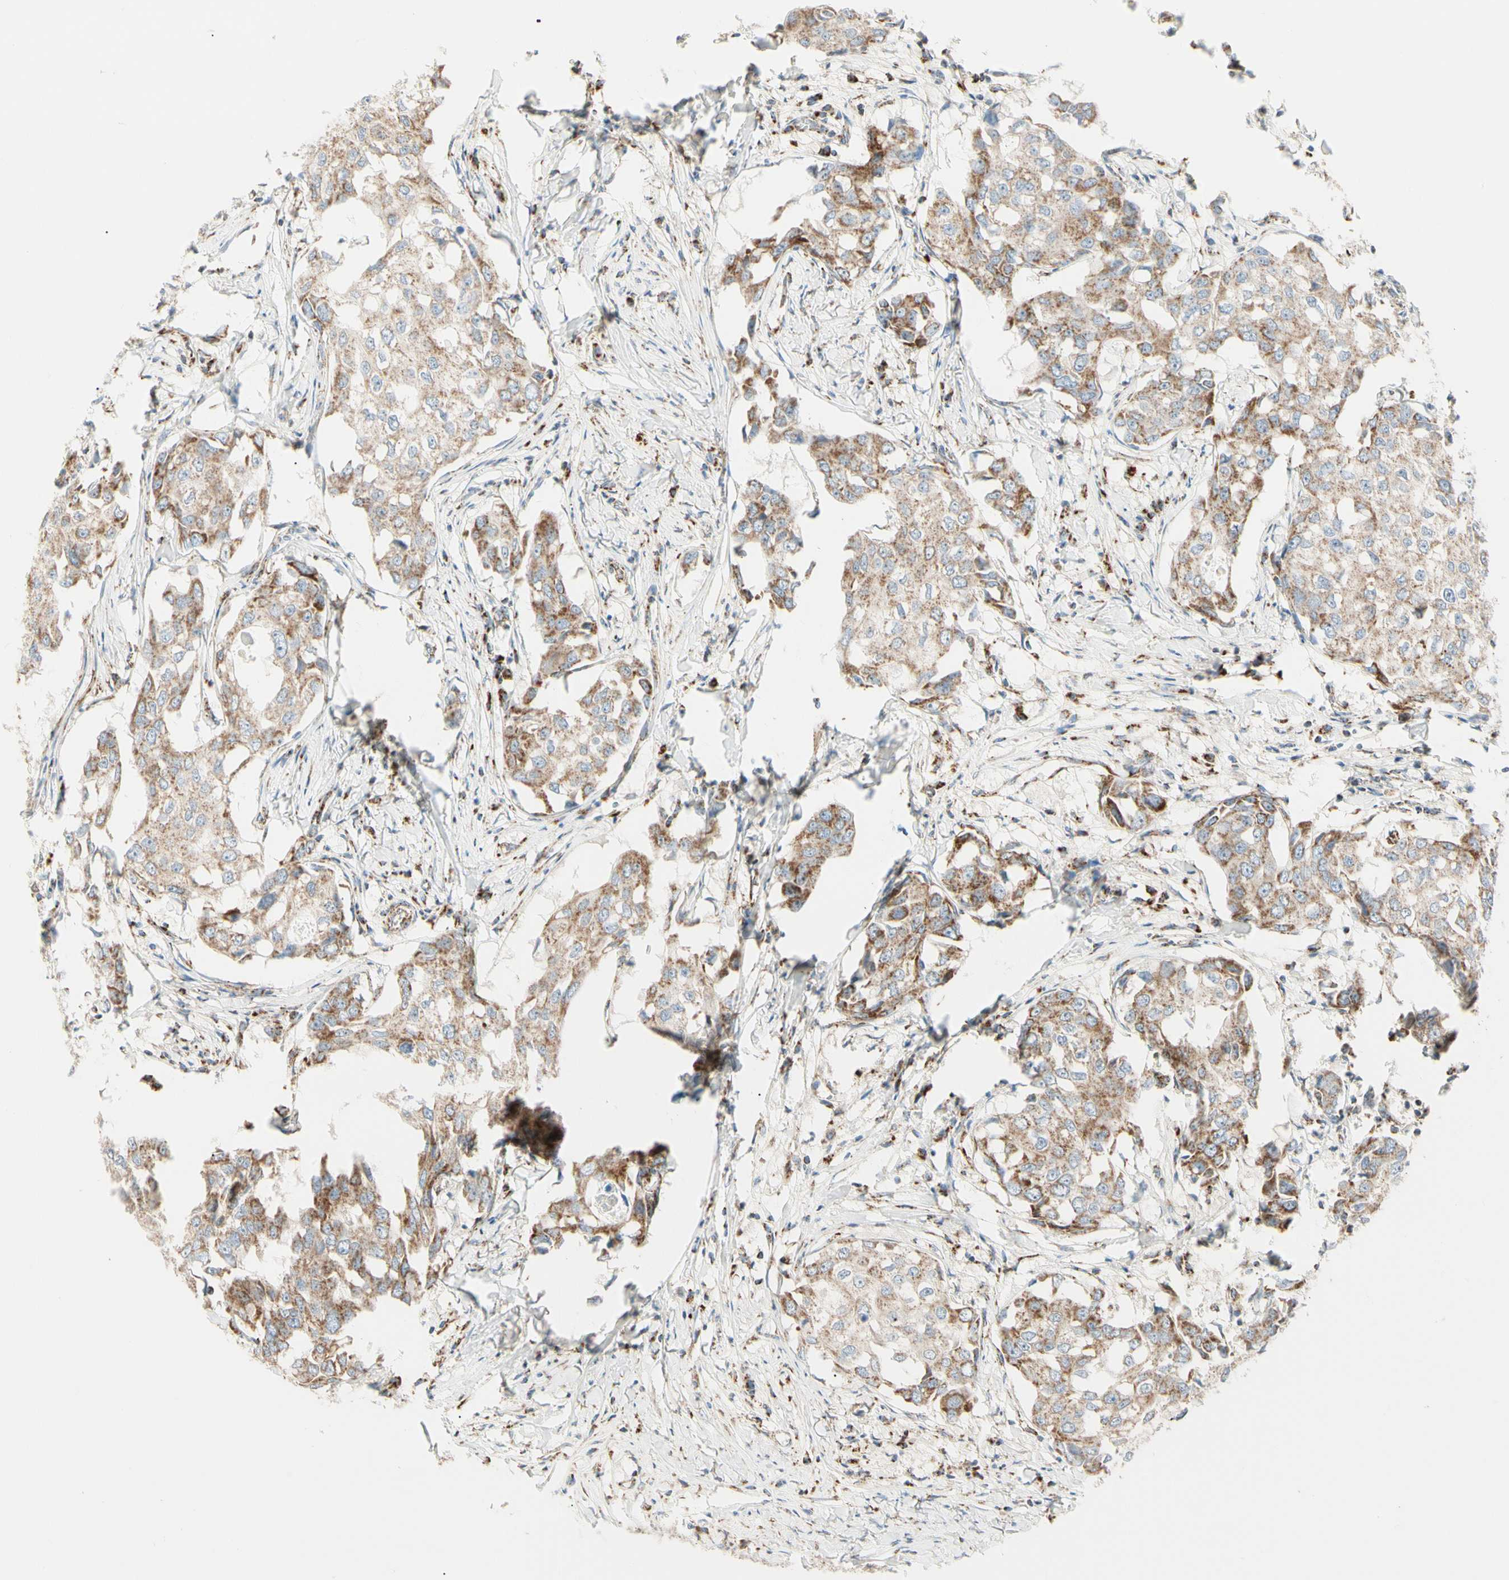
{"staining": {"intensity": "moderate", "quantity": ">75%", "location": "cytoplasmic/membranous"}, "tissue": "breast cancer", "cell_type": "Tumor cells", "image_type": "cancer", "snomed": [{"axis": "morphology", "description": "Duct carcinoma"}, {"axis": "topography", "description": "Breast"}], "caption": "Infiltrating ductal carcinoma (breast) stained with a protein marker exhibits moderate staining in tumor cells.", "gene": "TBC1D10A", "patient": {"sex": "female", "age": 27}}